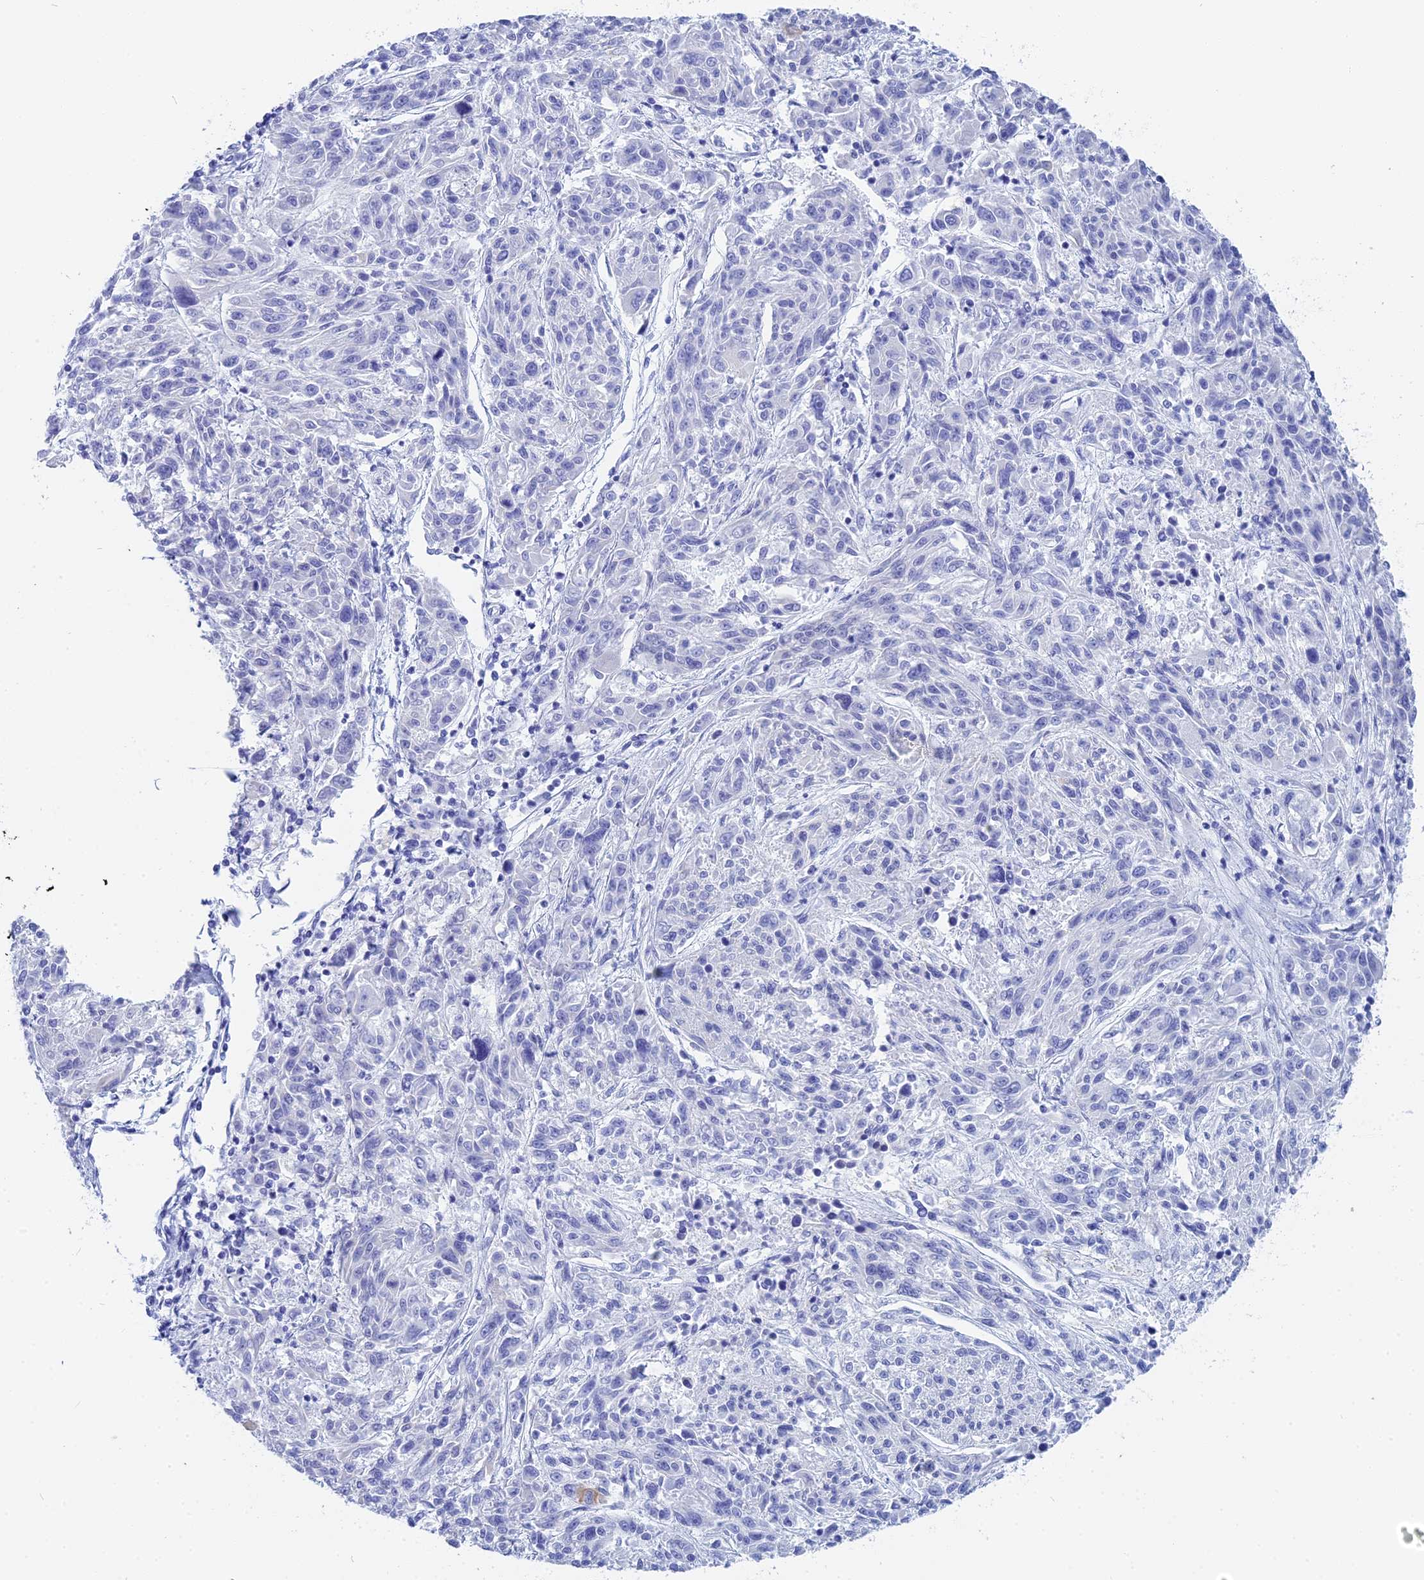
{"staining": {"intensity": "negative", "quantity": "none", "location": "none"}, "tissue": "melanoma", "cell_type": "Tumor cells", "image_type": "cancer", "snomed": [{"axis": "morphology", "description": "Malignant melanoma, NOS"}, {"axis": "topography", "description": "Skin"}], "caption": "IHC image of human melanoma stained for a protein (brown), which demonstrates no staining in tumor cells.", "gene": "TEX101", "patient": {"sex": "male", "age": 53}}